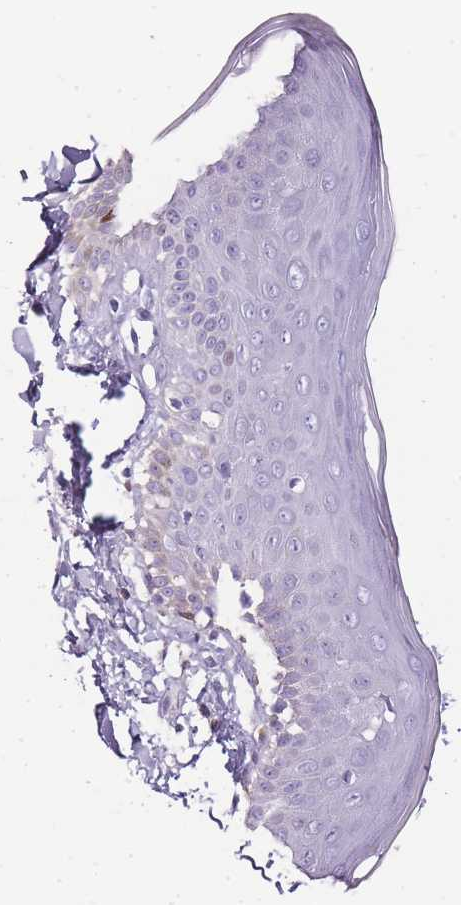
{"staining": {"intensity": "negative", "quantity": "none", "location": "none"}, "tissue": "skin", "cell_type": "Fibroblasts", "image_type": "normal", "snomed": [{"axis": "morphology", "description": "Normal tissue, NOS"}, {"axis": "topography", "description": "Skin"}], "caption": "An image of skin stained for a protein reveals no brown staining in fibroblasts. (IHC, brightfield microscopy, high magnification).", "gene": "ZBP1", "patient": {"sex": "male", "age": 52}}